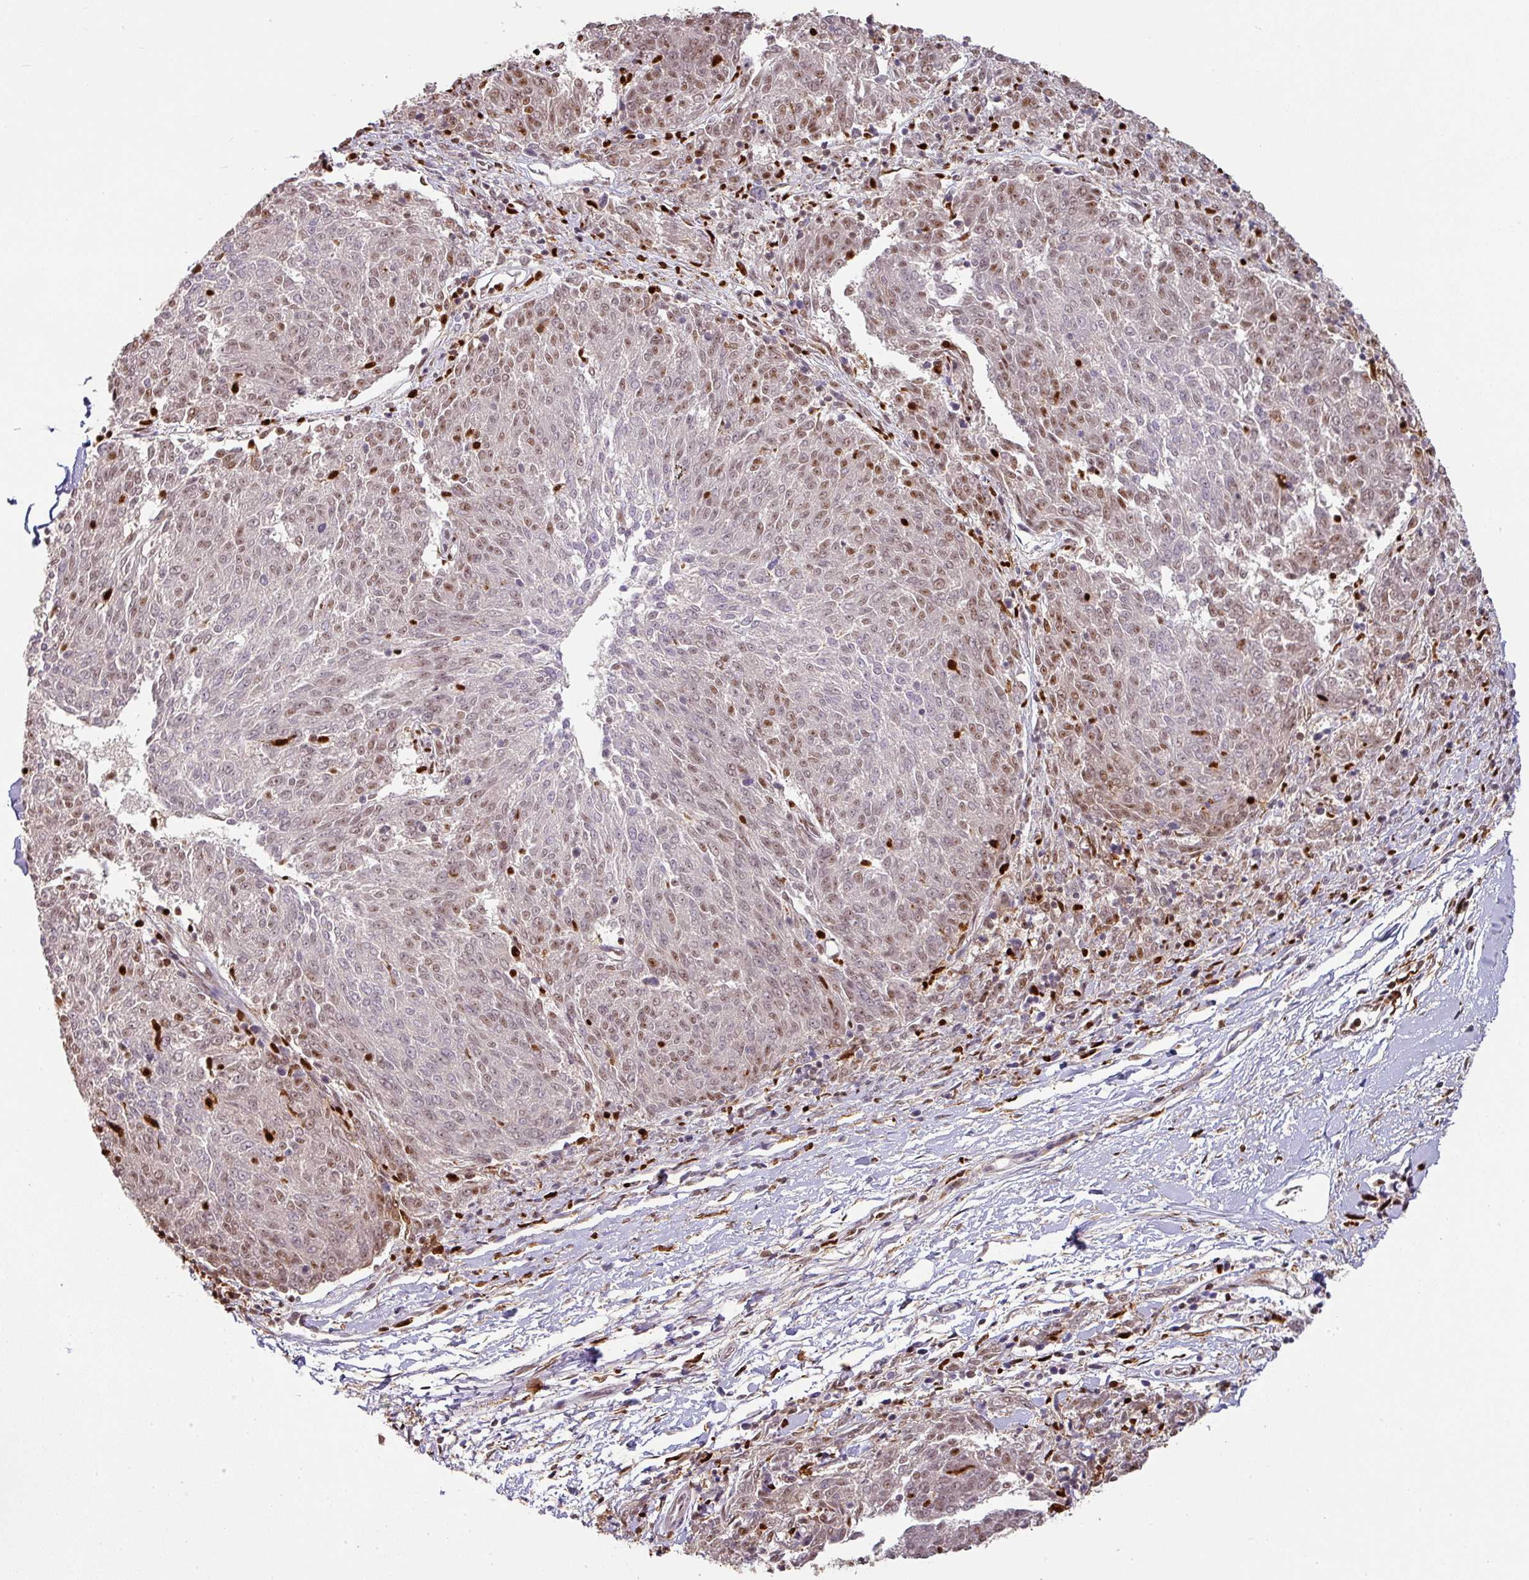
{"staining": {"intensity": "moderate", "quantity": ">75%", "location": "nuclear"}, "tissue": "melanoma", "cell_type": "Tumor cells", "image_type": "cancer", "snomed": [{"axis": "morphology", "description": "Malignant melanoma, NOS"}, {"axis": "topography", "description": "Skin"}], "caption": "Tumor cells display medium levels of moderate nuclear staining in approximately >75% of cells in human melanoma.", "gene": "SAMHD1", "patient": {"sex": "female", "age": 72}}